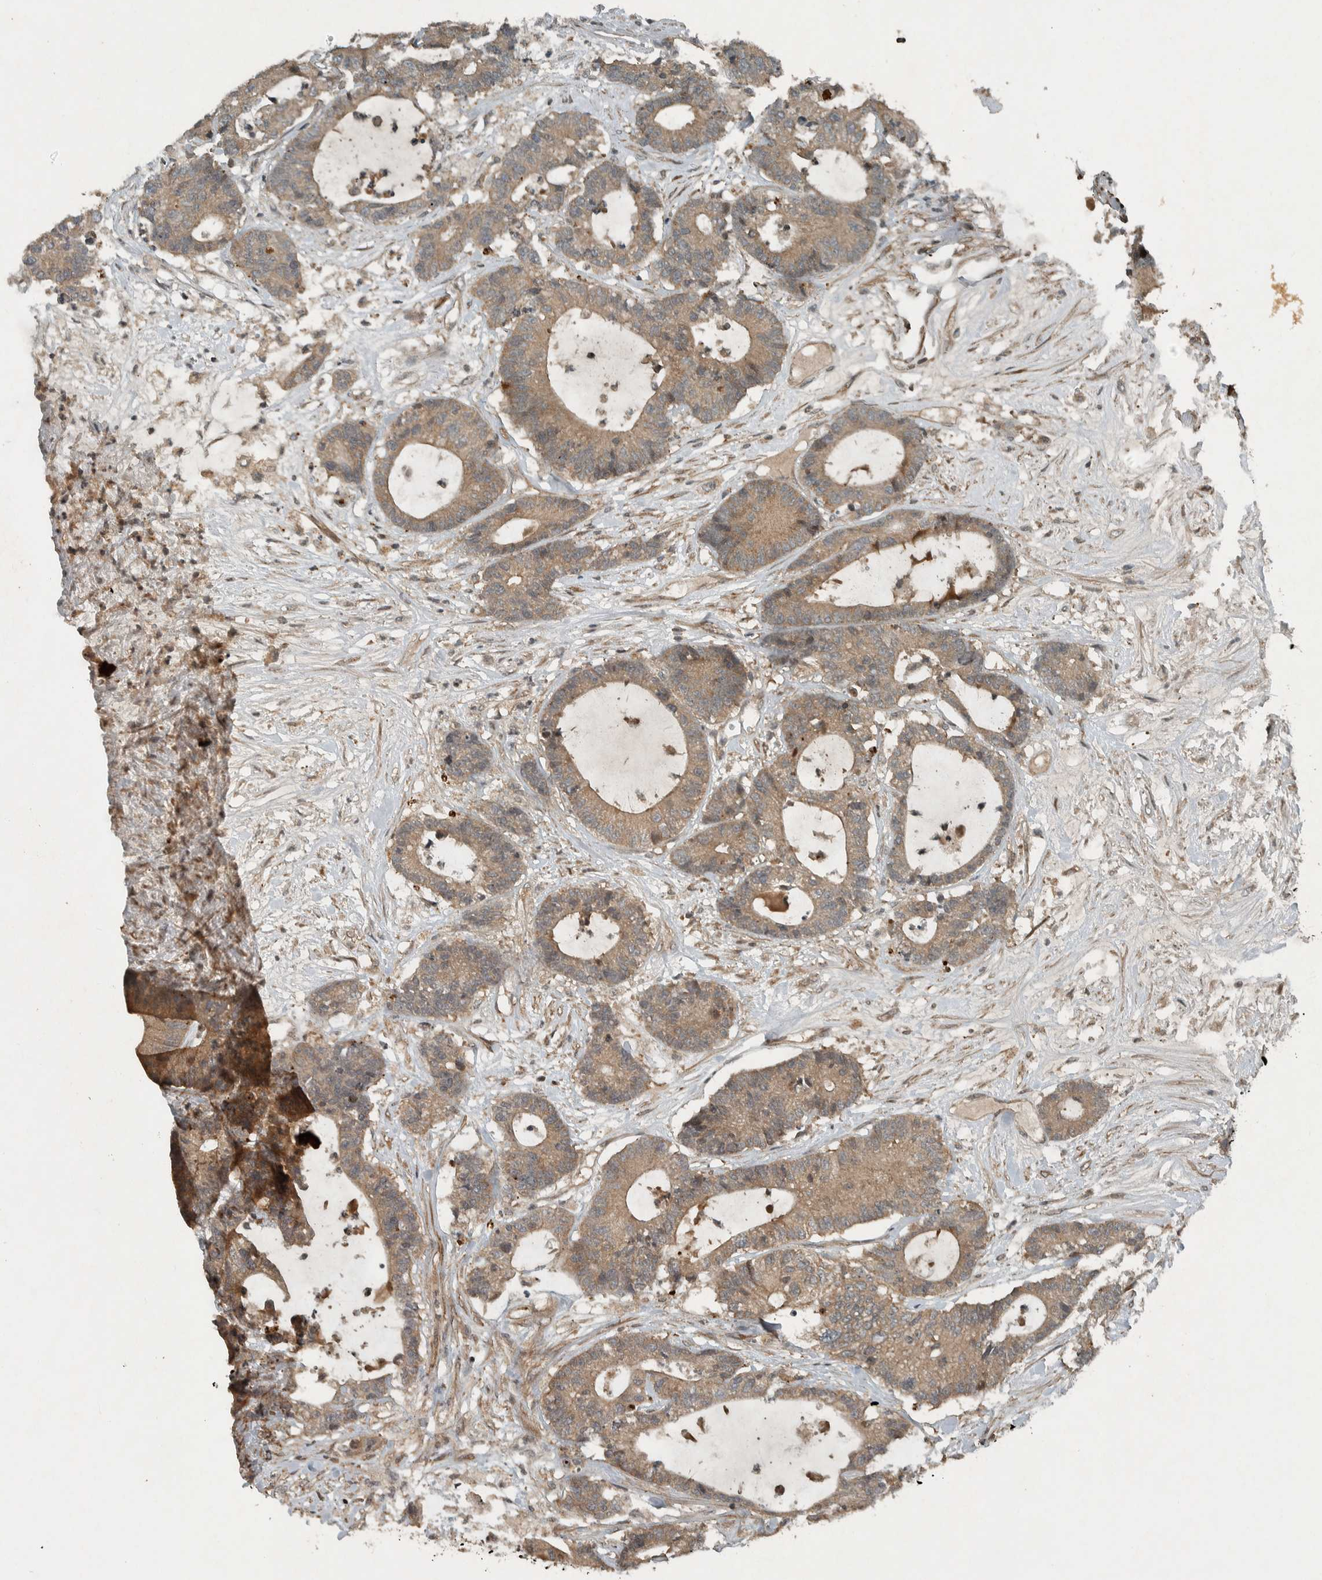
{"staining": {"intensity": "moderate", "quantity": ">75%", "location": "cytoplasmic/membranous"}, "tissue": "colorectal cancer", "cell_type": "Tumor cells", "image_type": "cancer", "snomed": [{"axis": "morphology", "description": "Adenocarcinoma, NOS"}, {"axis": "topography", "description": "Colon"}], "caption": "Protein staining shows moderate cytoplasmic/membranous staining in approximately >75% of tumor cells in colorectal adenocarcinoma.", "gene": "KIFAP3", "patient": {"sex": "female", "age": 84}}